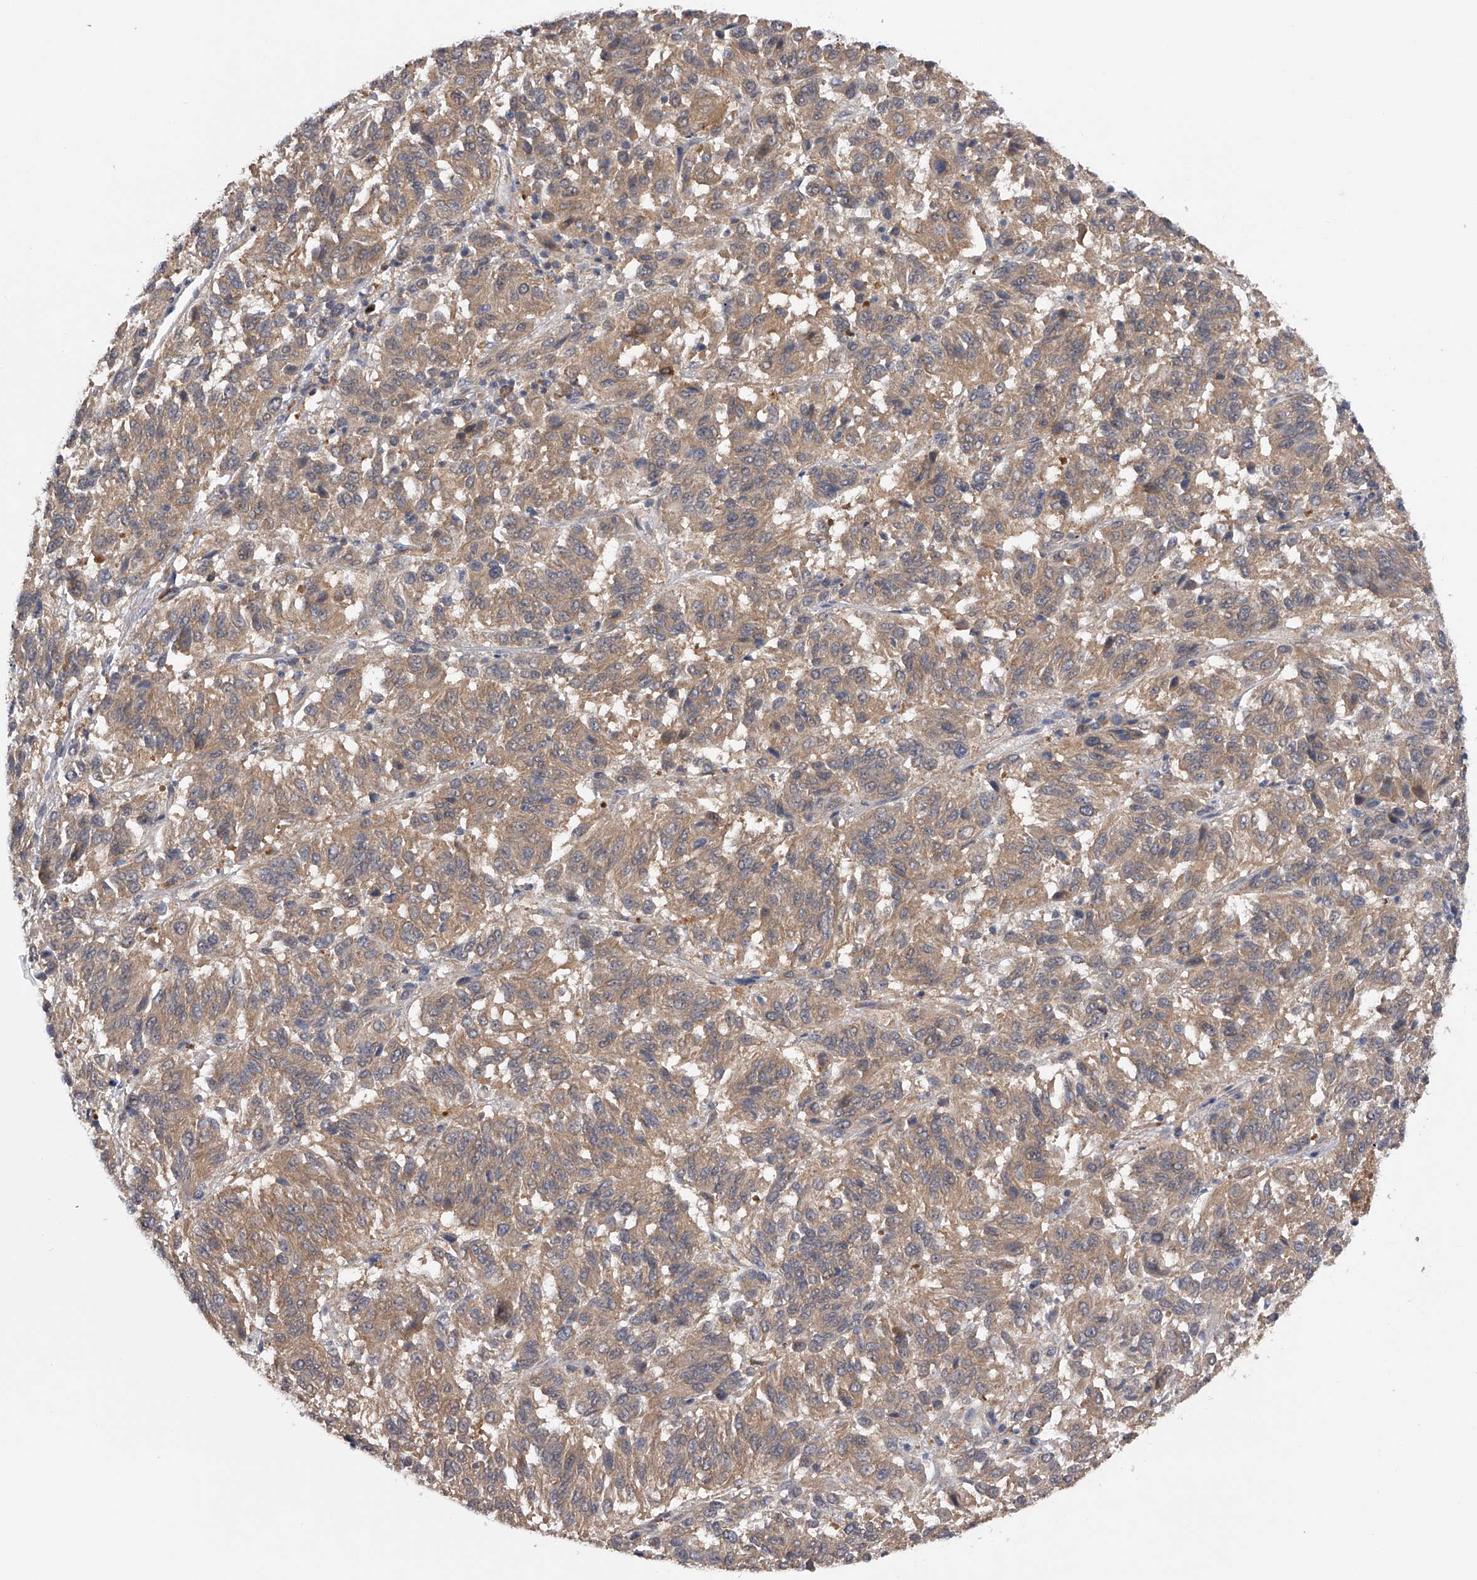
{"staining": {"intensity": "weak", "quantity": ">75%", "location": "cytoplasmic/membranous"}, "tissue": "melanoma", "cell_type": "Tumor cells", "image_type": "cancer", "snomed": [{"axis": "morphology", "description": "Malignant melanoma, Metastatic site"}, {"axis": "topography", "description": "Lung"}], "caption": "Melanoma tissue exhibits weak cytoplasmic/membranous staining in approximately >75% of tumor cells, visualized by immunohistochemistry. The staining is performed using DAB (3,3'-diaminobenzidine) brown chromogen to label protein expression. The nuclei are counter-stained blue using hematoxylin.", "gene": "CFAP298", "patient": {"sex": "male", "age": 64}}